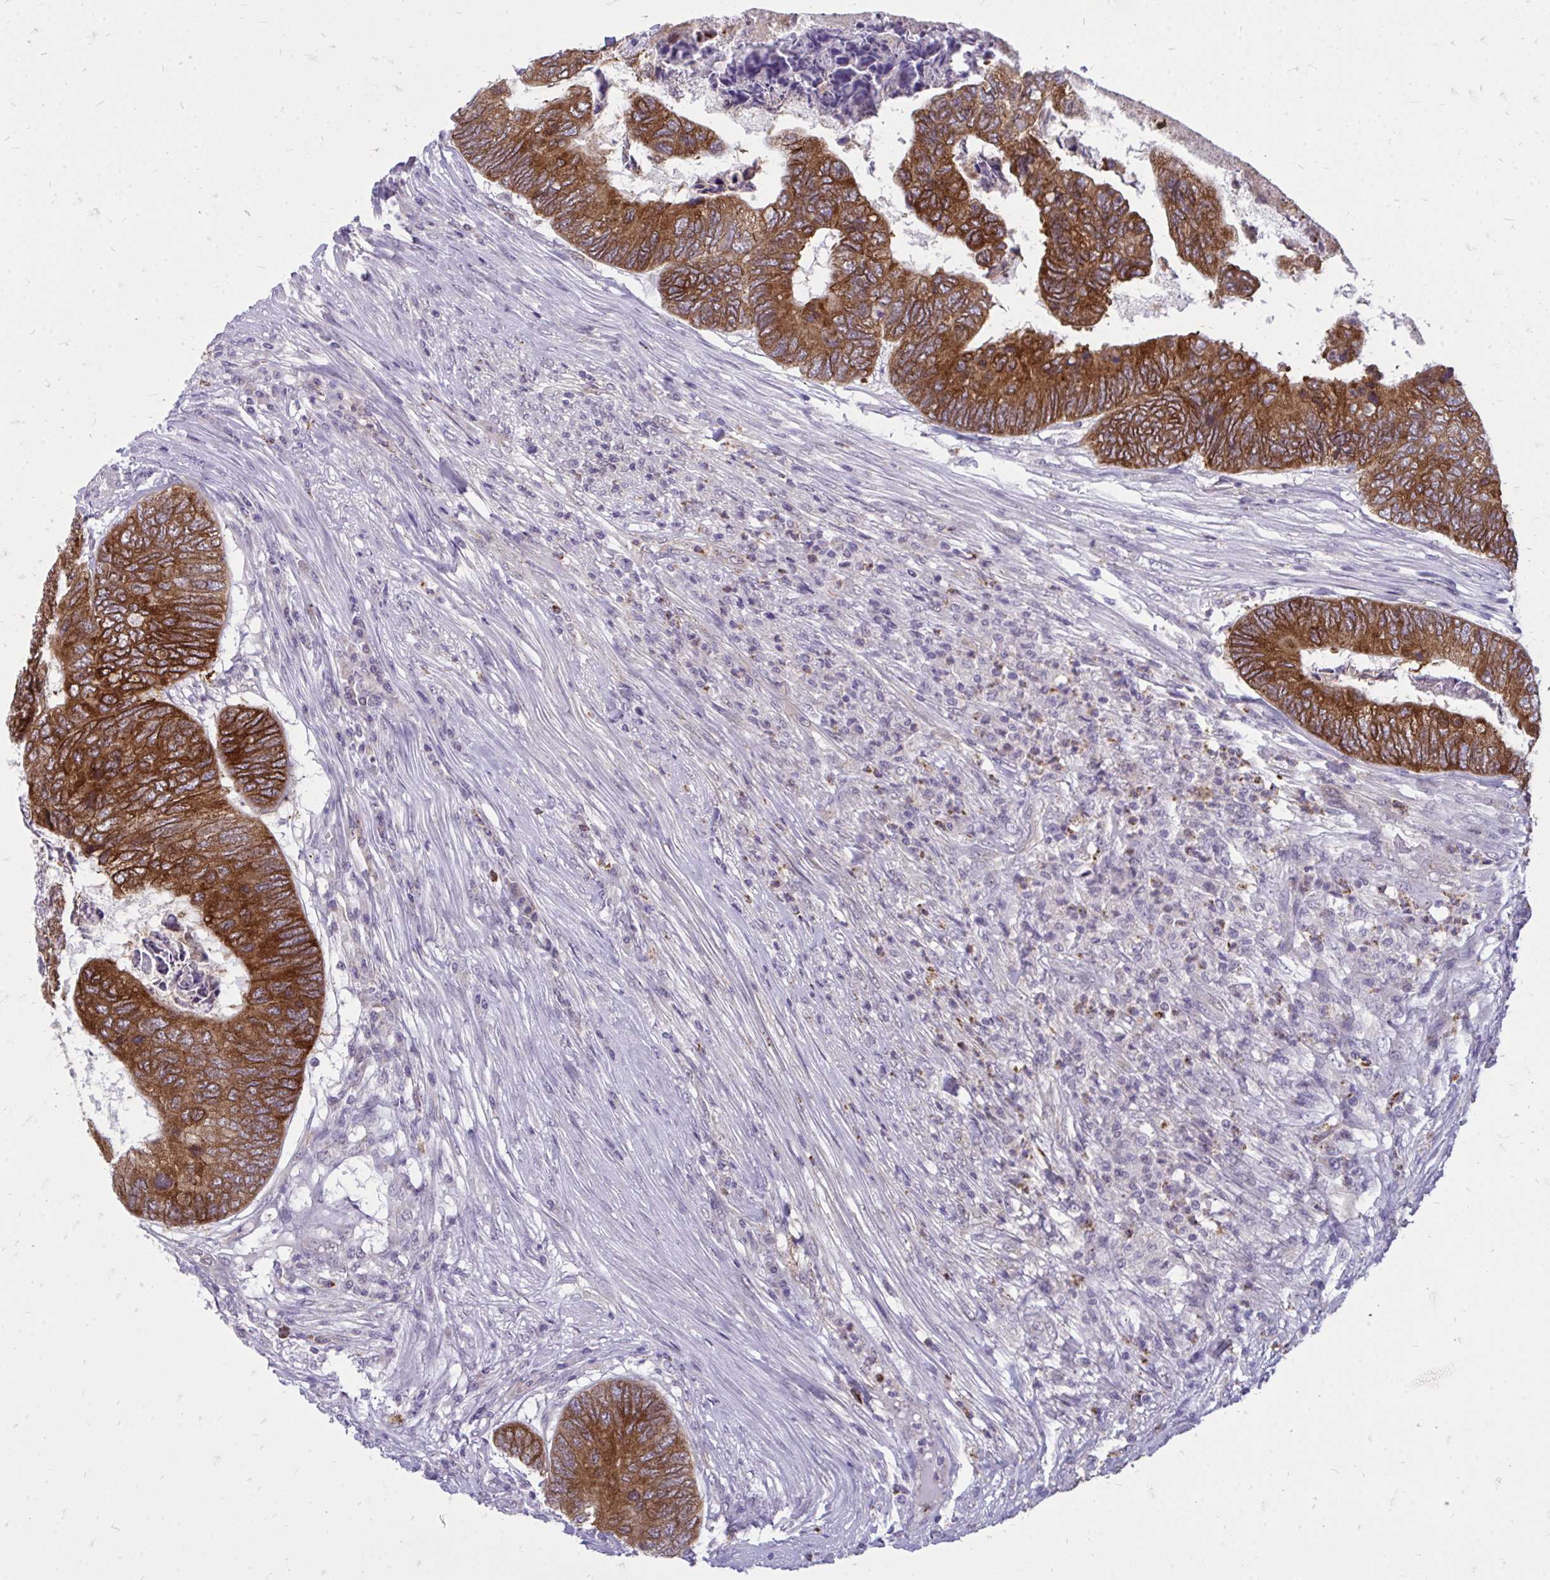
{"staining": {"intensity": "strong", "quantity": ">75%", "location": "cytoplasmic/membranous"}, "tissue": "colorectal cancer", "cell_type": "Tumor cells", "image_type": "cancer", "snomed": [{"axis": "morphology", "description": "Adenocarcinoma, NOS"}, {"axis": "topography", "description": "Colon"}], "caption": "Immunohistochemistry (IHC) image of colorectal adenocarcinoma stained for a protein (brown), which shows high levels of strong cytoplasmic/membranous staining in approximately >75% of tumor cells.", "gene": "ACSL5", "patient": {"sex": "female", "age": 67}}